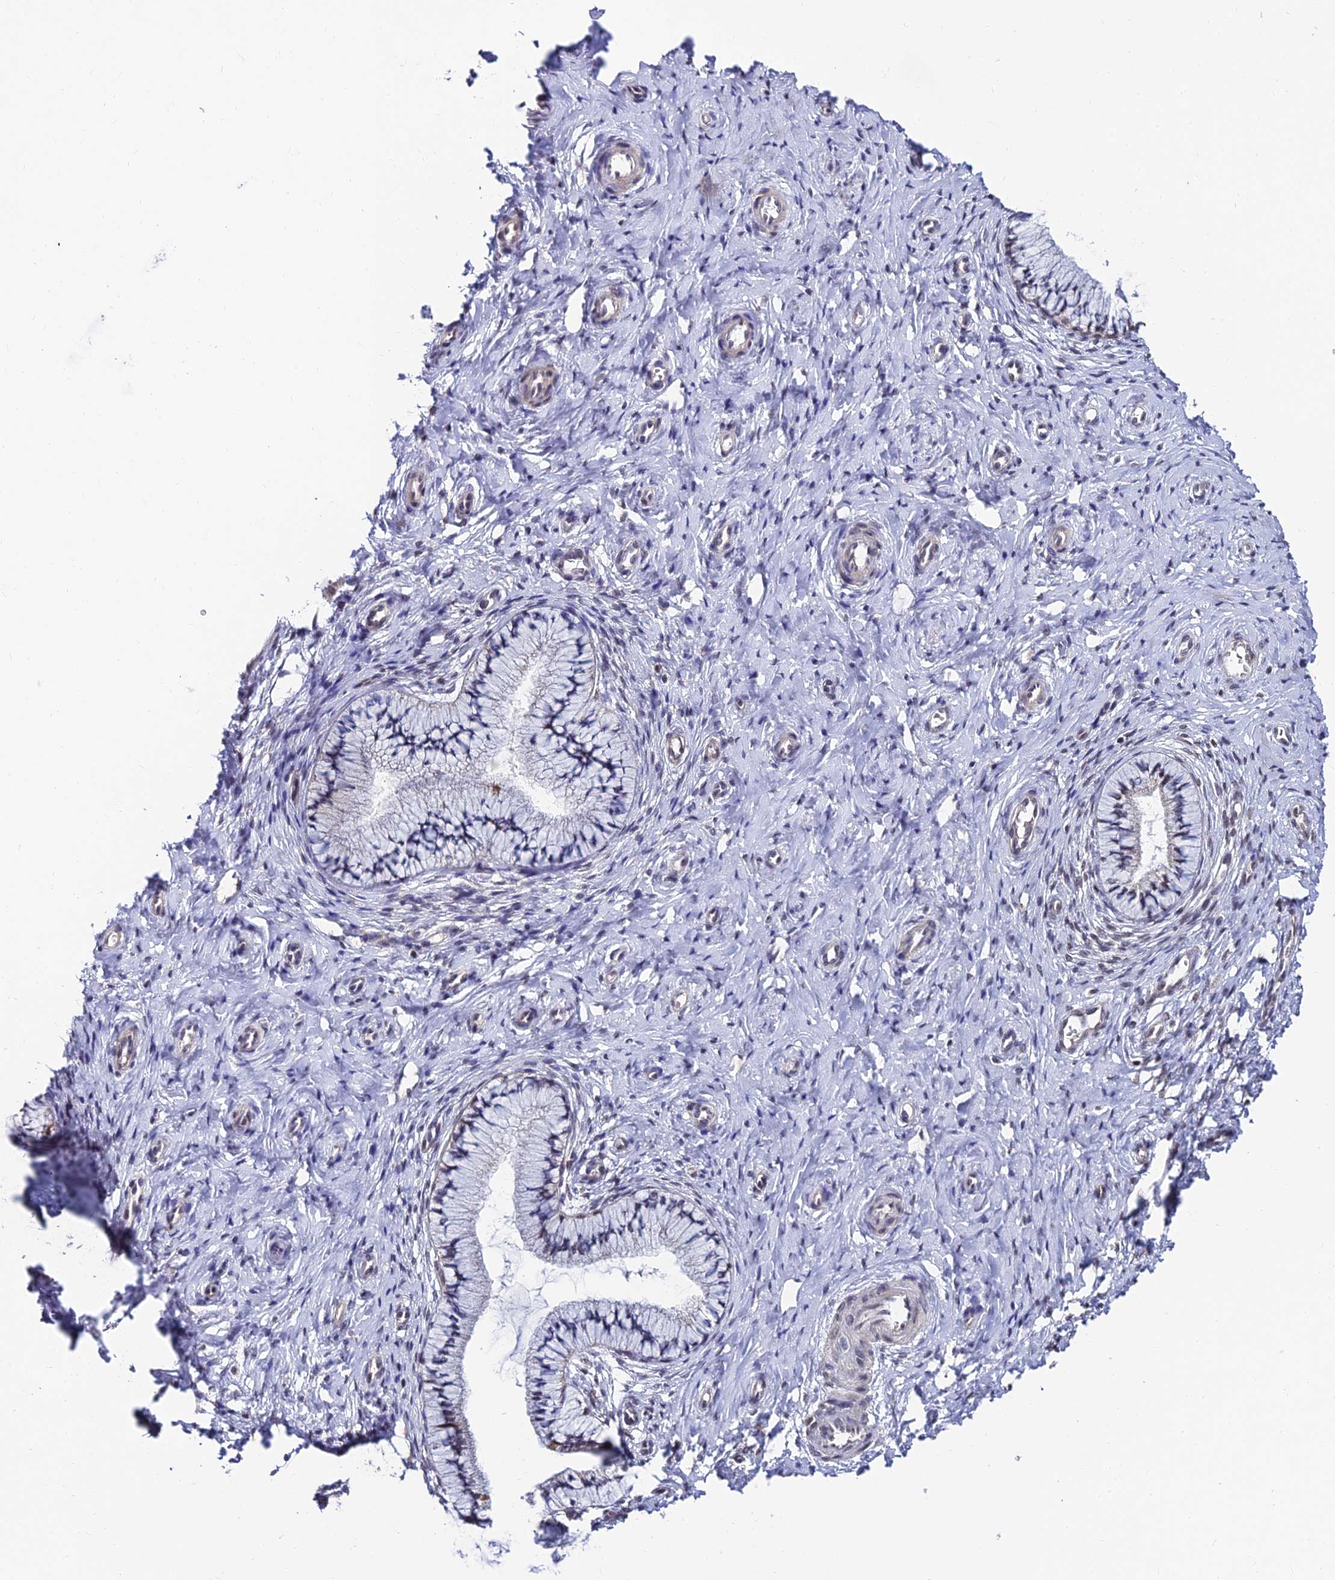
{"staining": {"intensity": "moderate", "quantity": "<25%", "location": "cytoplasmic/membranous"}, "tissue": "cervix", "cell_type": "Glandular cells", "image_type": "normal", "snomed": [{"axis": "morphology", "description": "Normal tissue, NOS"}, {"axis": "topography", "description": "Cervix"}], "caption": "IHC photomicrograph of unremarkable cervix: human cervix stained using immunohistochemistry reveals low levels of moderate protein expression localized specifically in the cytoplasmic/membranous of glandular cells, appearing as a cytoplasmic/membranous brown color.", "gene": "CDNF", "patient": {"sex": "female", "age": 36}}